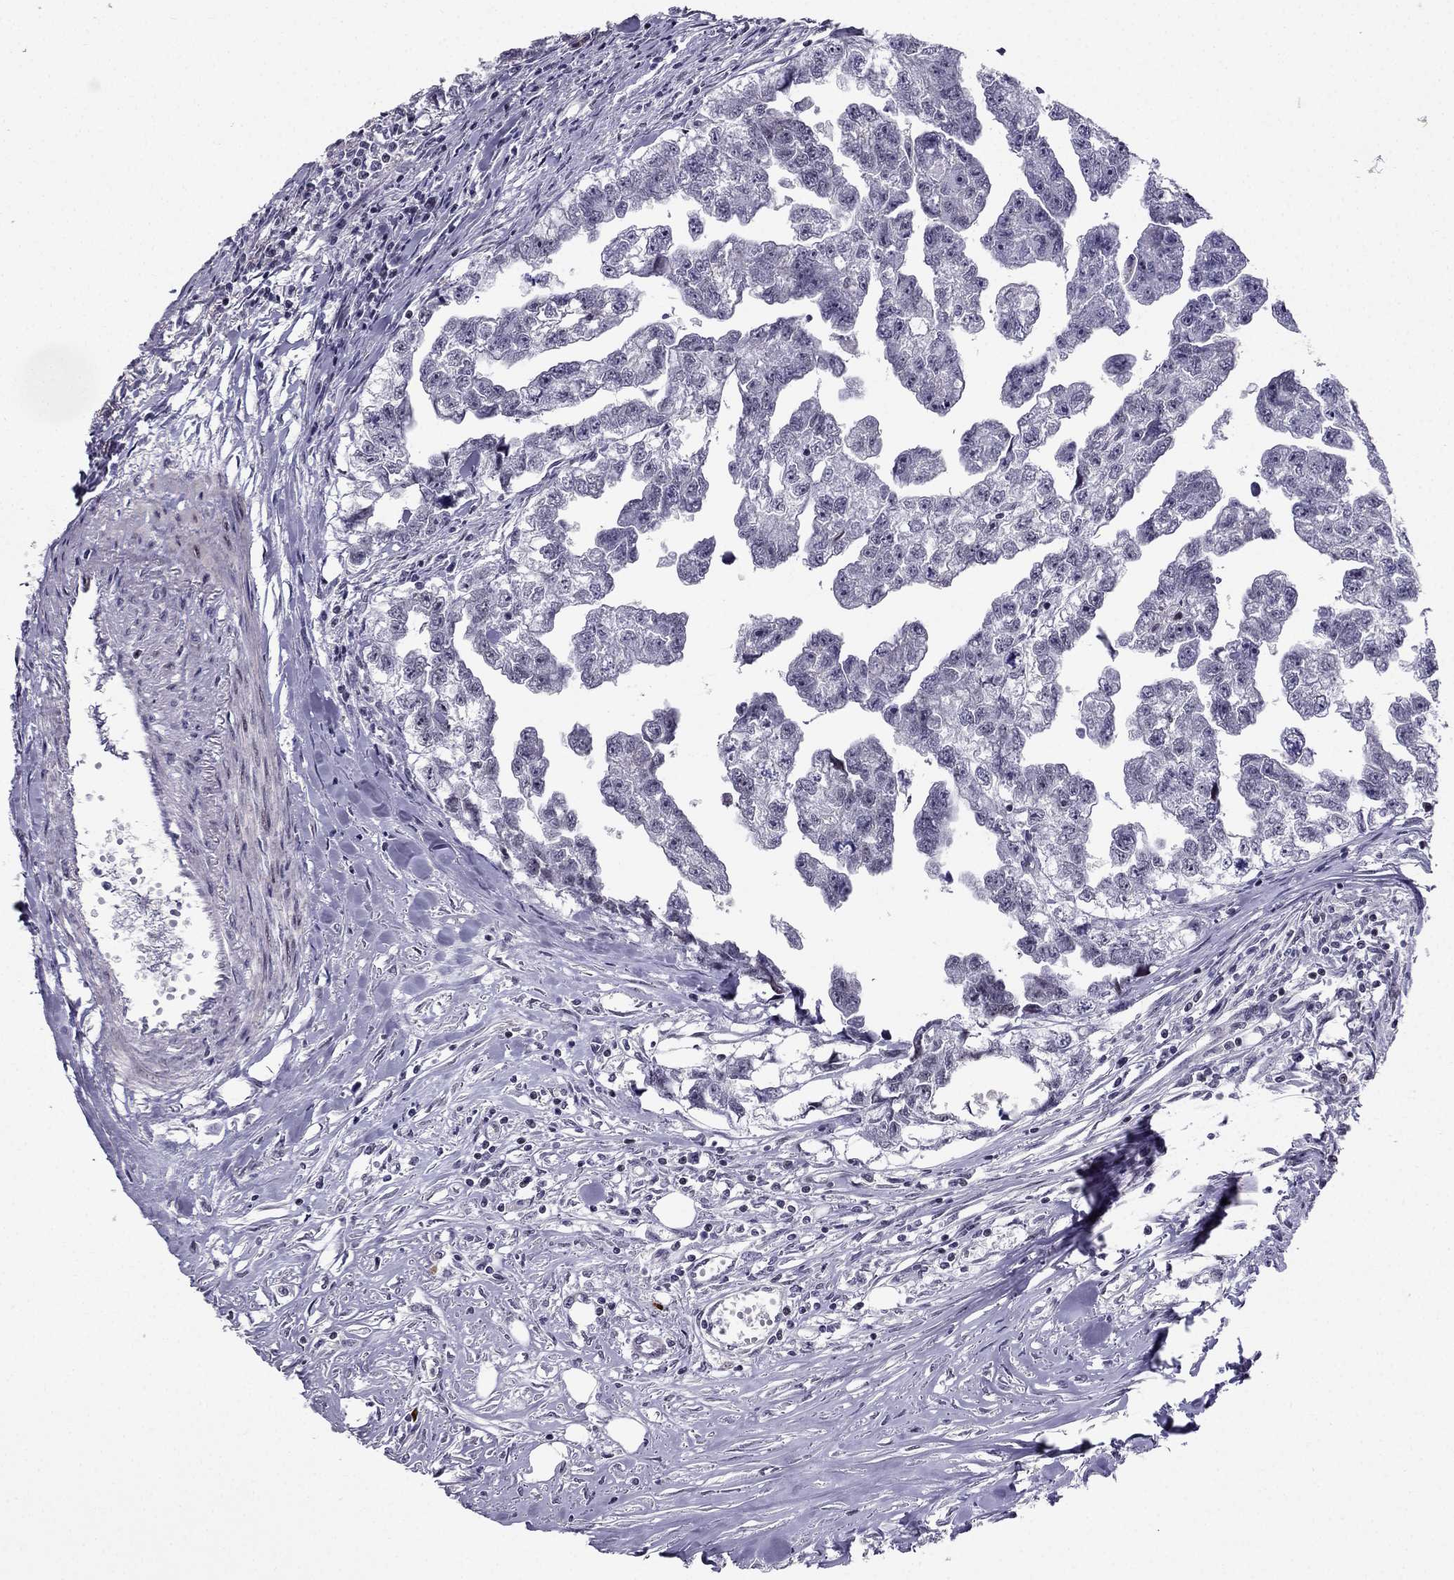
{"staining": {"intensity": "negative", "quantity": "none", "location": "none"}, "tissue": "testis cancer", "cell_type": "Tumor cells", "image_type": "cancer", "snomed": [{"axis": "morphology", "description": "Carcinoma, Embryonal, NOS"}, {"axis": "morphology", "description": "Teratoma, malignant, NOS"}, {"axis": "topography", "description": "Testis"}], "caption": "A high-resolution photomicrograph shows IHC staining of testis cancer, which reveals no significant positivity in tumor cells.", "gene": "RPRD2", "patient": {"sex": "male", "age": 44}}